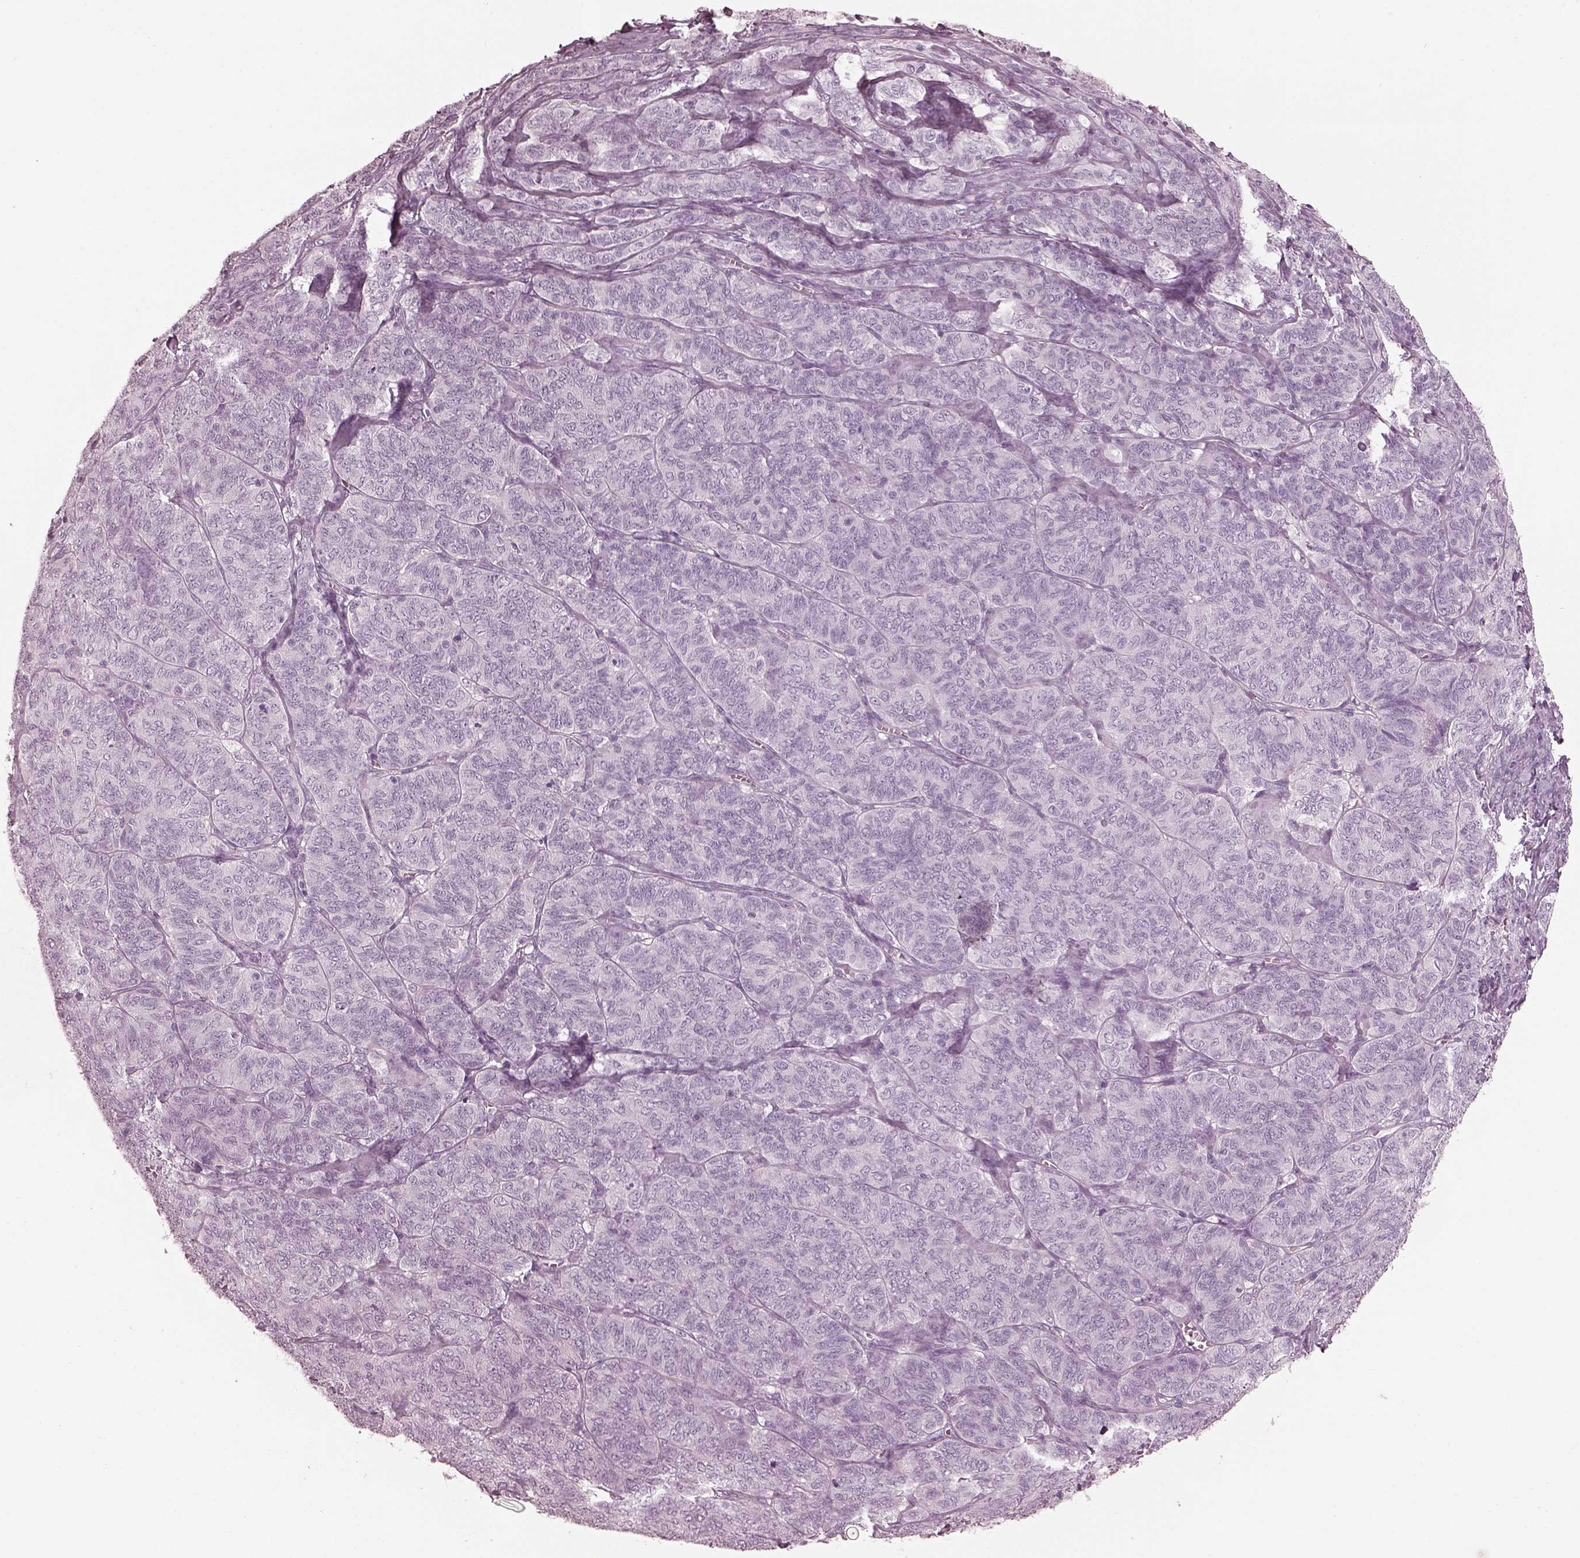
{"staining": {"intensity": "negative", "quantity": "none", "location": "none"}, "tissue": "ovarian cancer", "cell_type": "Tumor cells", "image_type": "cancer", "snomed": [{"axis": "morphology", "description": "Carcinoma, endometroid"}, {"axis": "topography", "description": "Ovary"}], "caption": "Immunohistochemical staining of human endometroid carcinoma (ovarian) exhibits no significant positivity in tumor cells.", "gene": "FABP9", "patient": {"sex": "female", "age": 80}}